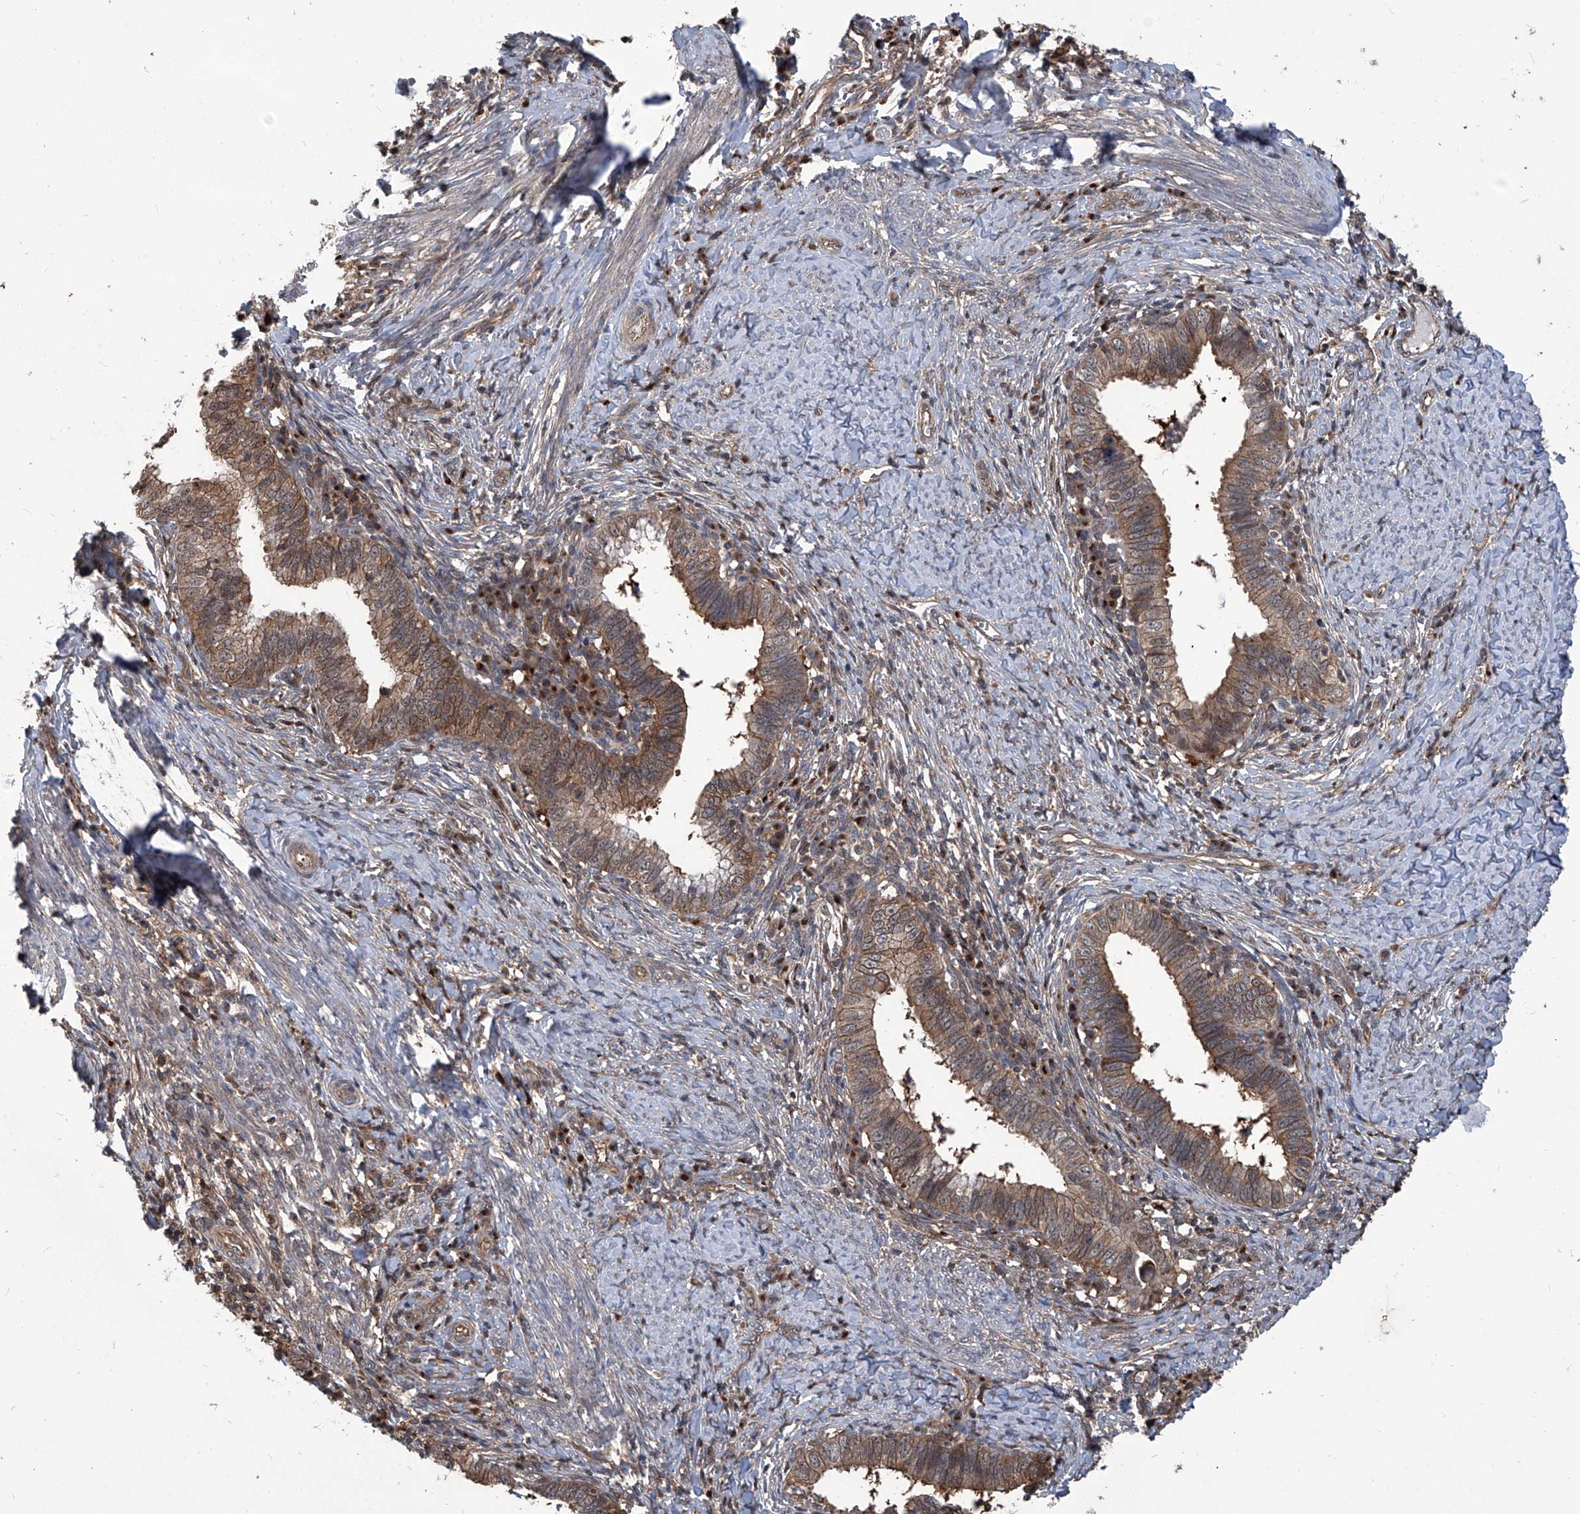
{"staining": {"intensity": "moderate", "quantity": ">75%", "location": "cytoplasmic/membranous,nuclear"}, "tissue": "cervical cancer", "cell_type": "Tumor cells", "image_type": "cancer", "snomed": [{"axis": "morphology", "description": "Adenocarcinoma, NOS"}, {"axis": "topography", "description": "Cervix"}], "caption": "Approximately >75% of tumor cells in cervical adenocarcinoma show moderate cytoplasmic/membranous and nuclear protein staining as visualized by brown immunohistochemical staining.", "gene": "PSMB1", "patient": {"sex": "female", "age": 36}}